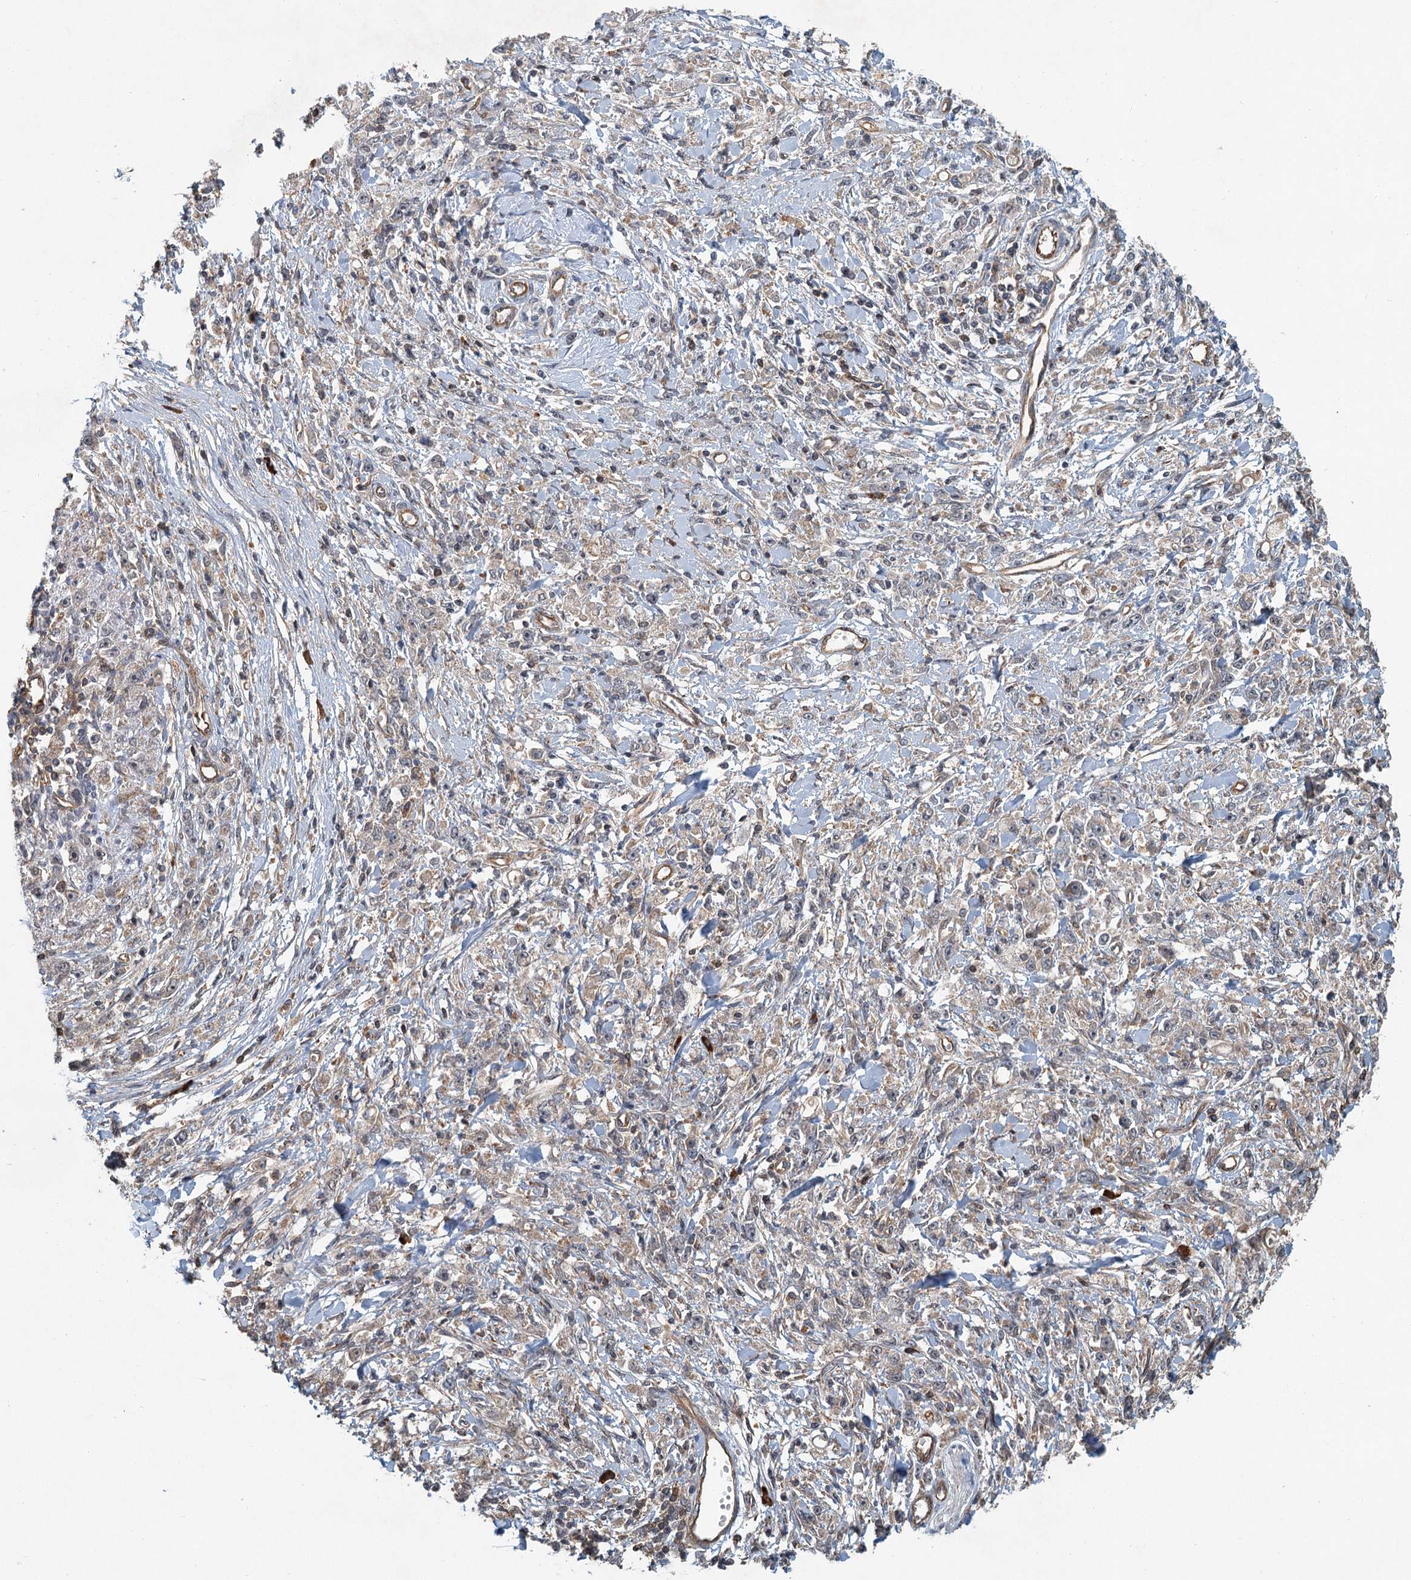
{"staining": {"intensity": "weak", "quantity": "<25%", "location": "cytoplasmic/membranous"}, "tissue": "stomach cancer", "cell_type": "Tumor cells", "image_type": "cancer", "snomed": [{"axis": "morphology", "description": "Adenocarcinoma, NOS"}, {"axis": "topography", "description": "Stomach"}], "caption": "This image is of stomach adenocarcinoma stained with immunohistochemistry to label a protein in brown with the nuclei are counter-stained blue. There is no staining in tumor cells.", "gene": "ZNF527", "patient": {"sex": "female", "age": 59}}